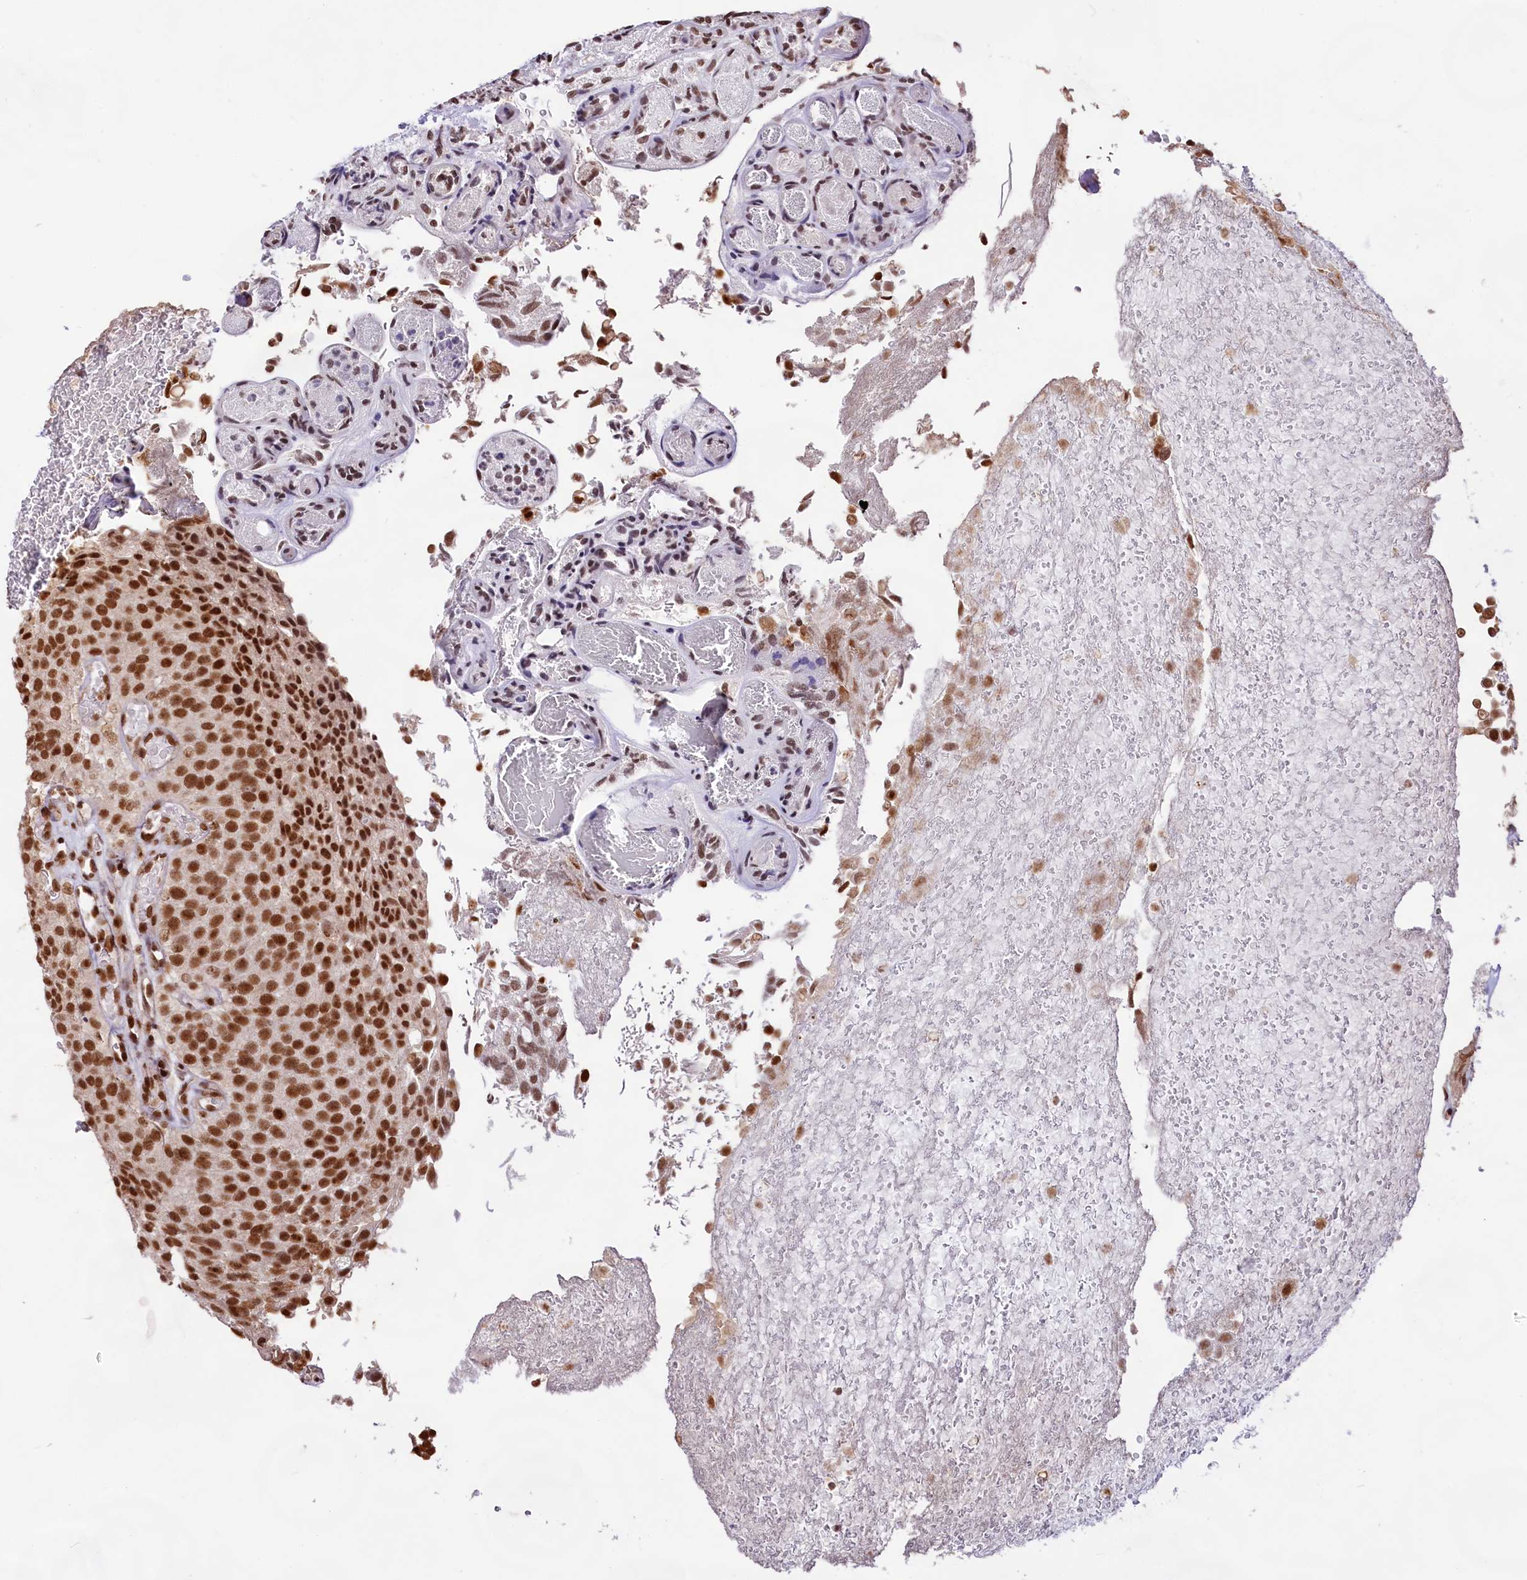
{"staining": {"intensity": "strong", "quantity": ">75%", "location": "nuclear"}, "tissue": "urothelial cancer", "cell_type": "Tumor cells", "image_type": "cancer", "snomed": [{"axis": "morphology", "description": "Urothelial carcinoma, Low grade"}, {"axis": "topography", "description": "Urinary bladder"}], "caption": "Strong nuclear protein positivity is appreciated in about >75% of tumor cells in low-grade urothelial carcinoma.", "gene": "HIRA", "patient": {"sex": "male", "age": 78}}